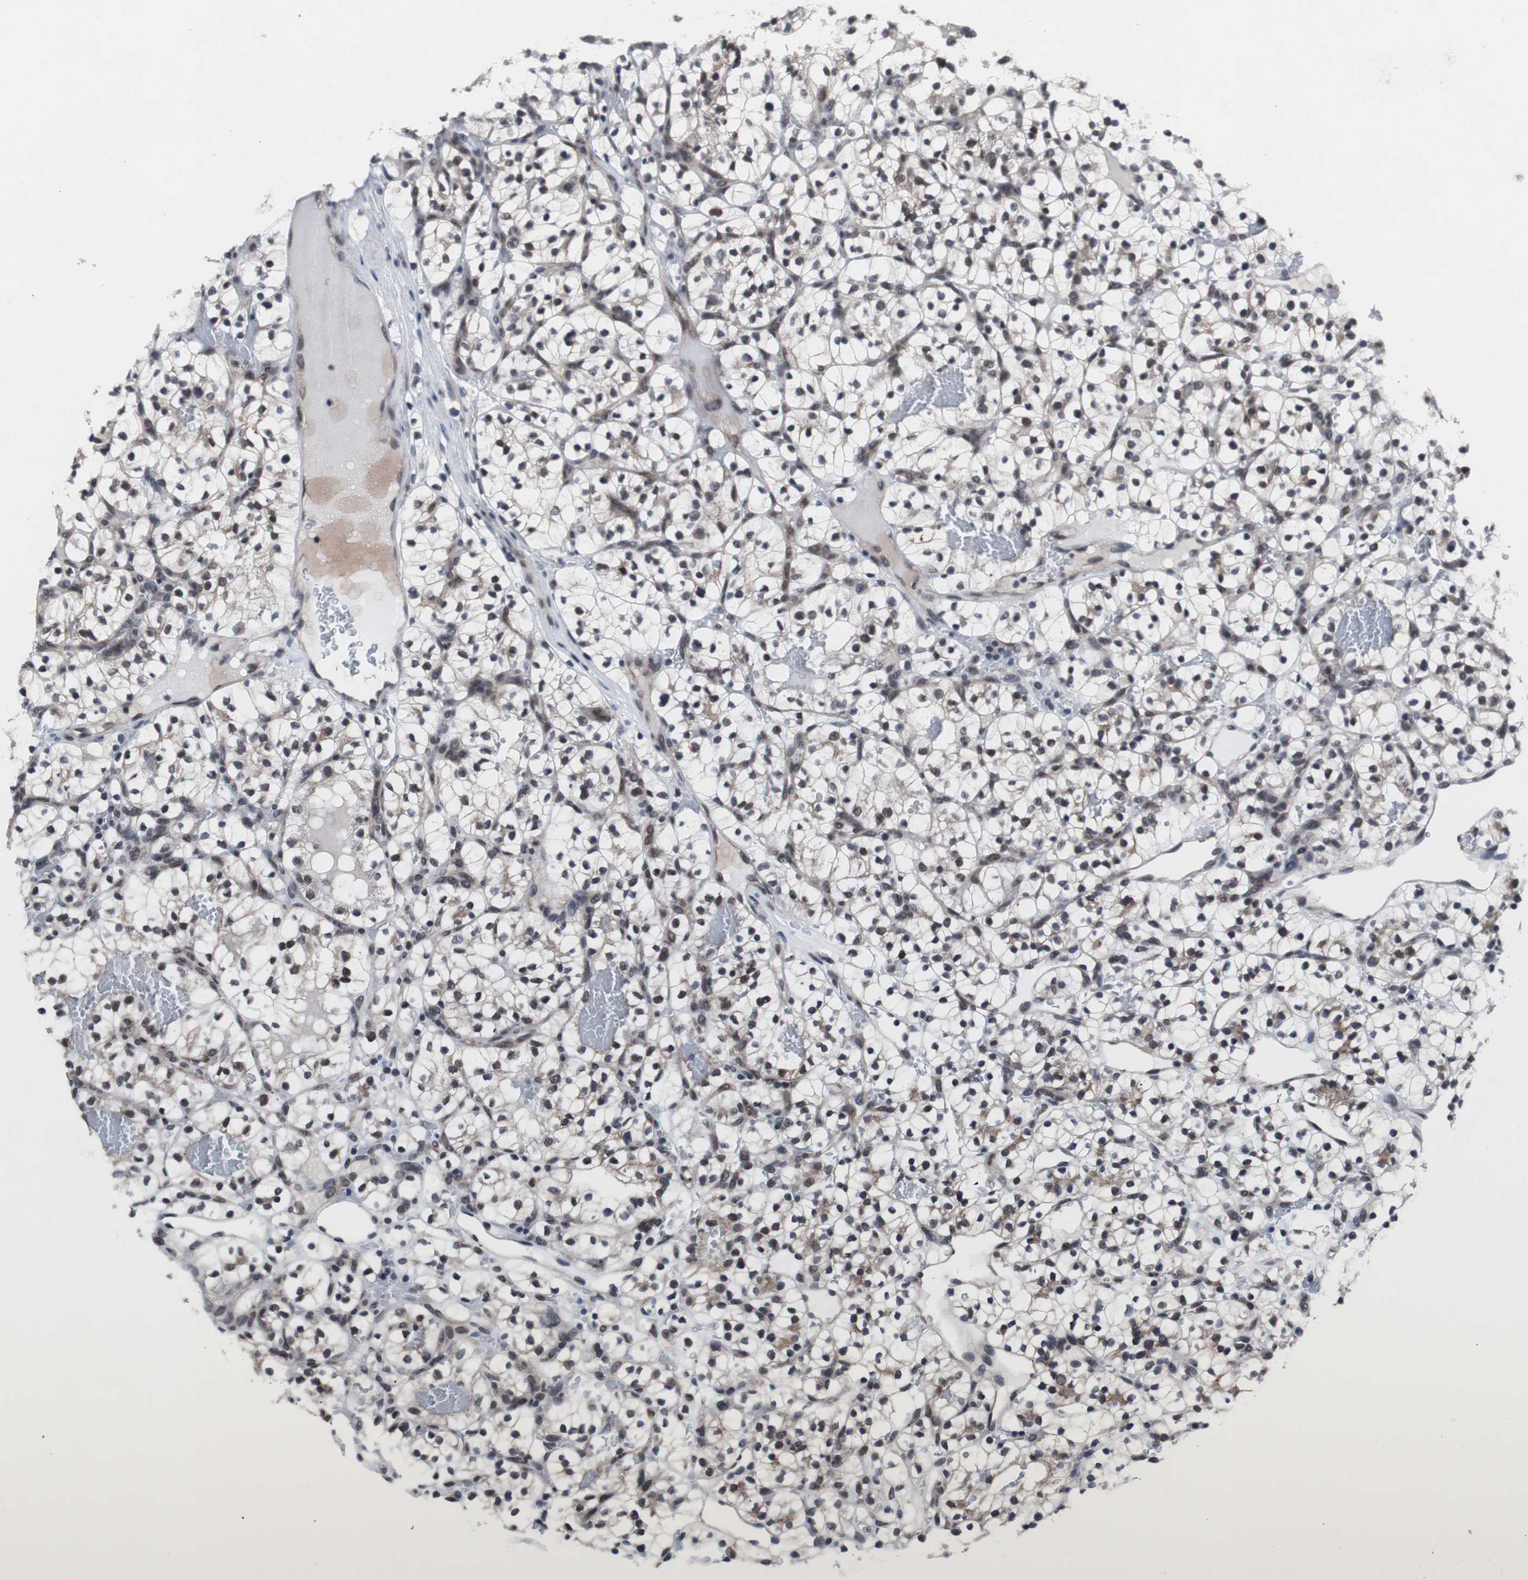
{"staining": {"intensity": "moderate", "quantity": "<25%", "location": "cytoplasmic/membranous,nuclear"}, "tissue": "renal cancer", "cell_type": "Tumor cells", "image_type": "cancer", "snomed": [{"axis": "morphology", "description": "Adenocarcinoma, NOS"}, {"axis": "topography", "description": "Kidney"}], "caption": "Adenocarcinoma (renal) stained with immunohistochemistry displays moderate cytoplasmic/membranous and nuclear positivity in approximately <25% of tumor cells. (DAB IHC, brown staining for protein, blue staining for nuclei).", "gene": "GTF2F2", "patient": {"sex": "female", "age": 57}}